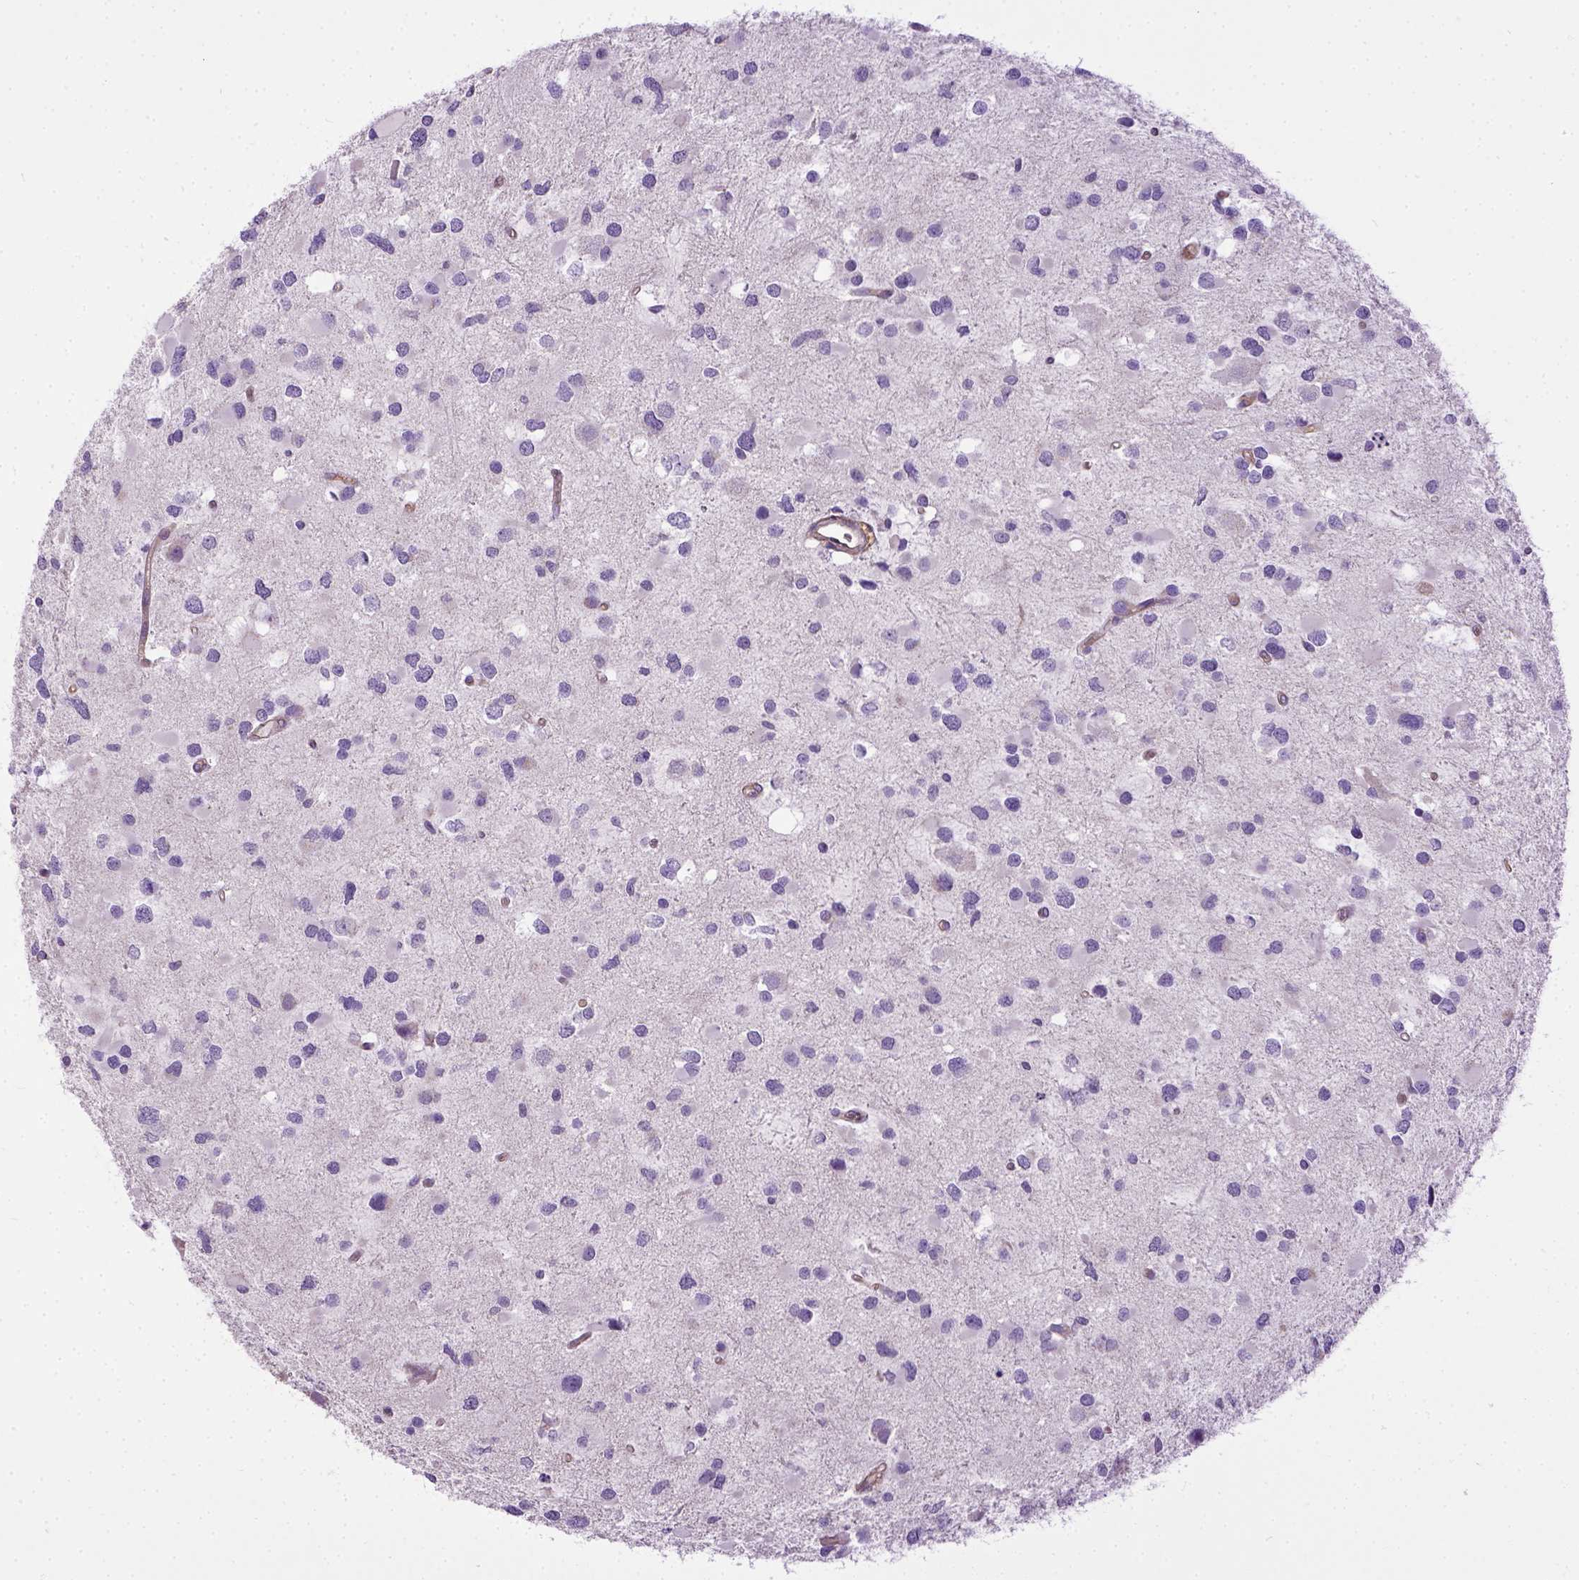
{"staining": {"intensity": "negative", "quantity": "none", "location": "none"}, "tissue": "glioma", "cell_type": "Tumor cells", "image_type": "cancer", "snomed": [{"axis": "morphology", "description": "Glioma, malignant, Low grade"}, {"axis": "topography", "description": "Brain"}], "caption": "Malignant low-grade glioma stained for a protein using immunohistochemistry (IHC) demonstrates no staining tumor cells.", "gene": "ENG", "patient": {"sex": "female", "age": 32}}